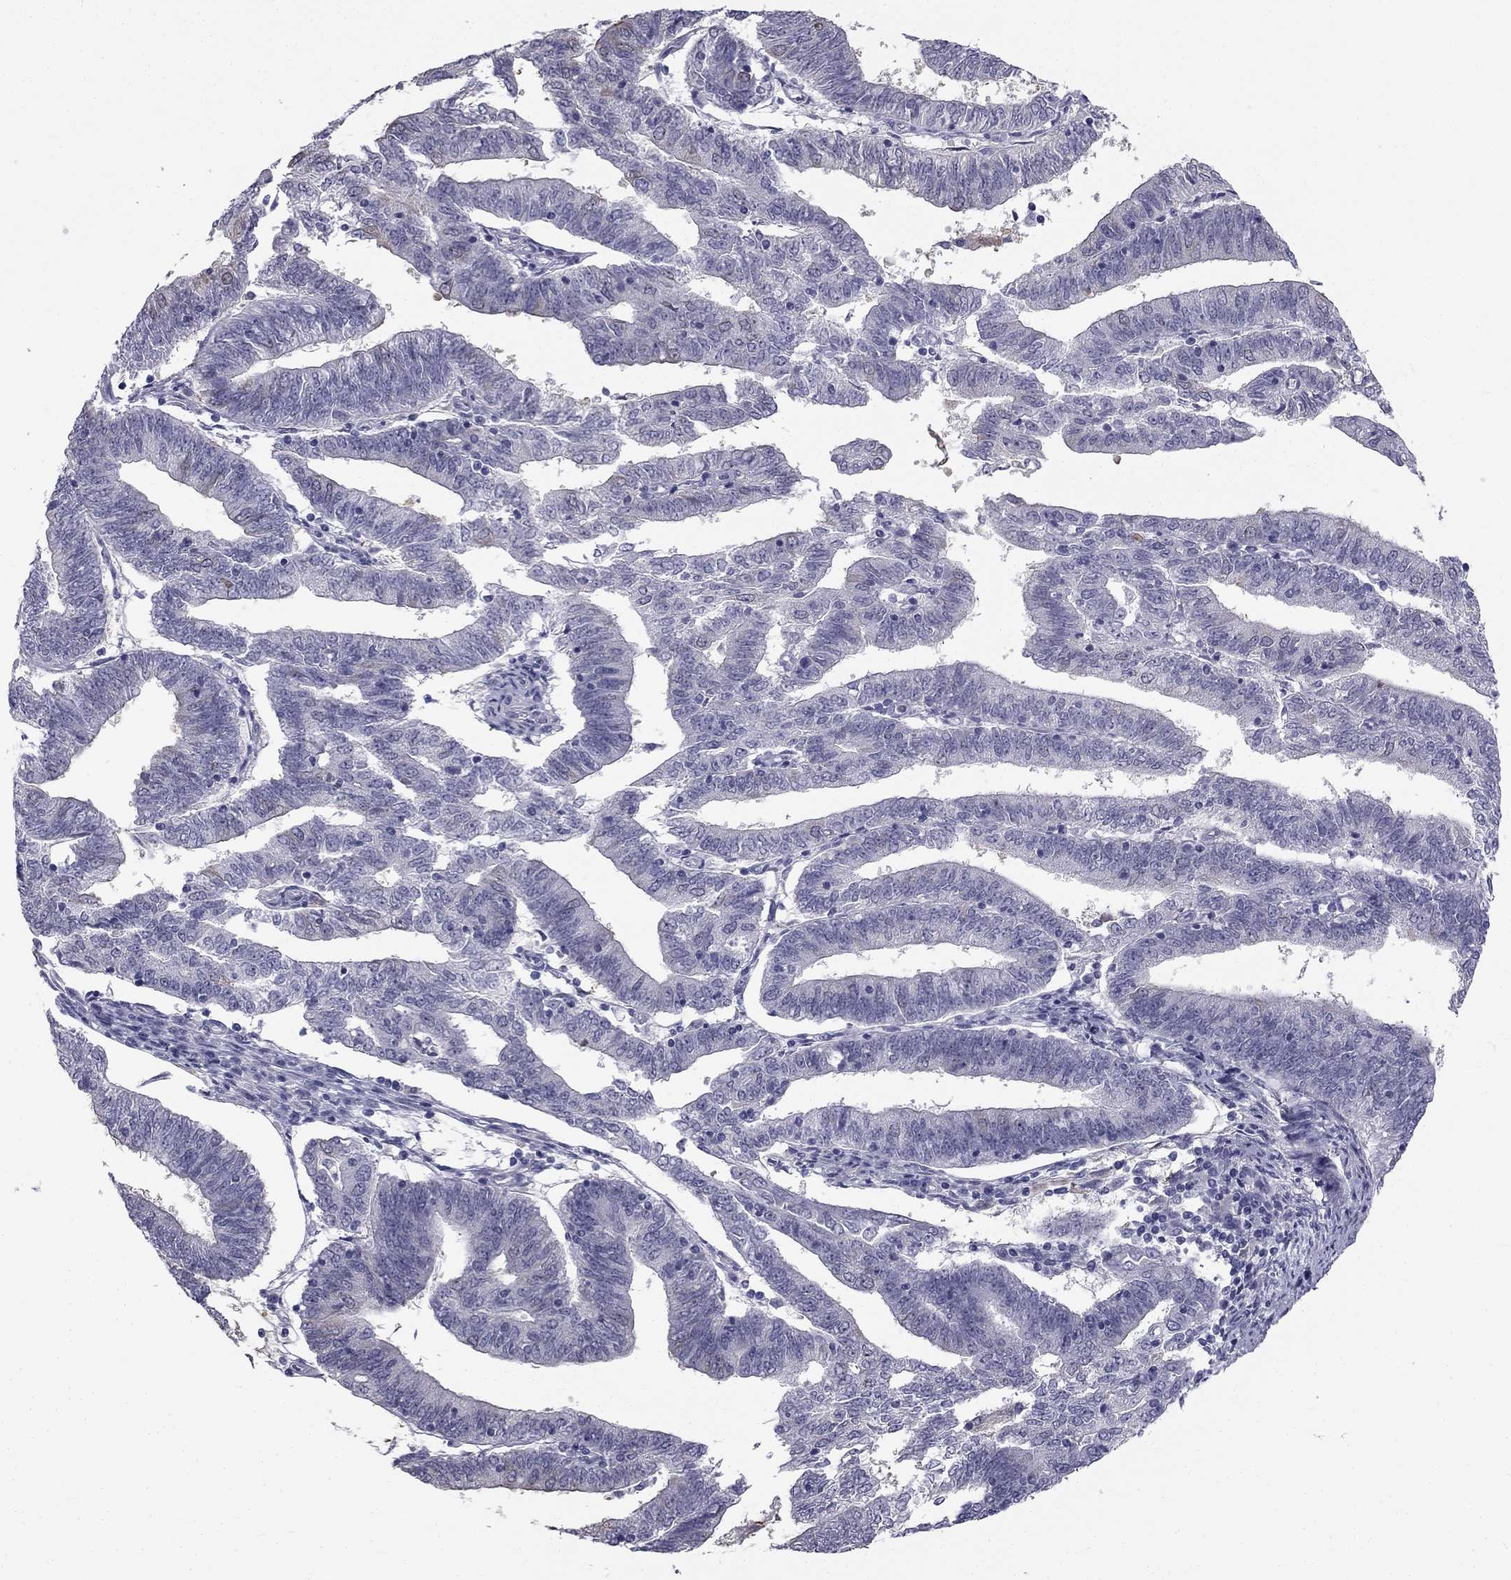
{"staining": {"intensity": "negative", "quantity": "none", "location": "none"}, "tissue": "endometrial cancer", "cell_type": "Tumor cells", "image_type": "cancer", "snomed": [{"axis": "morphology", "description": "Adenocarcinoma, NOS"}, {"axis": "topography", "description": "Endometrium"}], "caption": "Photomicrograph shows no protein staining in tumor cells of endometrial cancer tissue.", "gene": "CCDC40", "patient": {"sex": "female", "age": 82}}